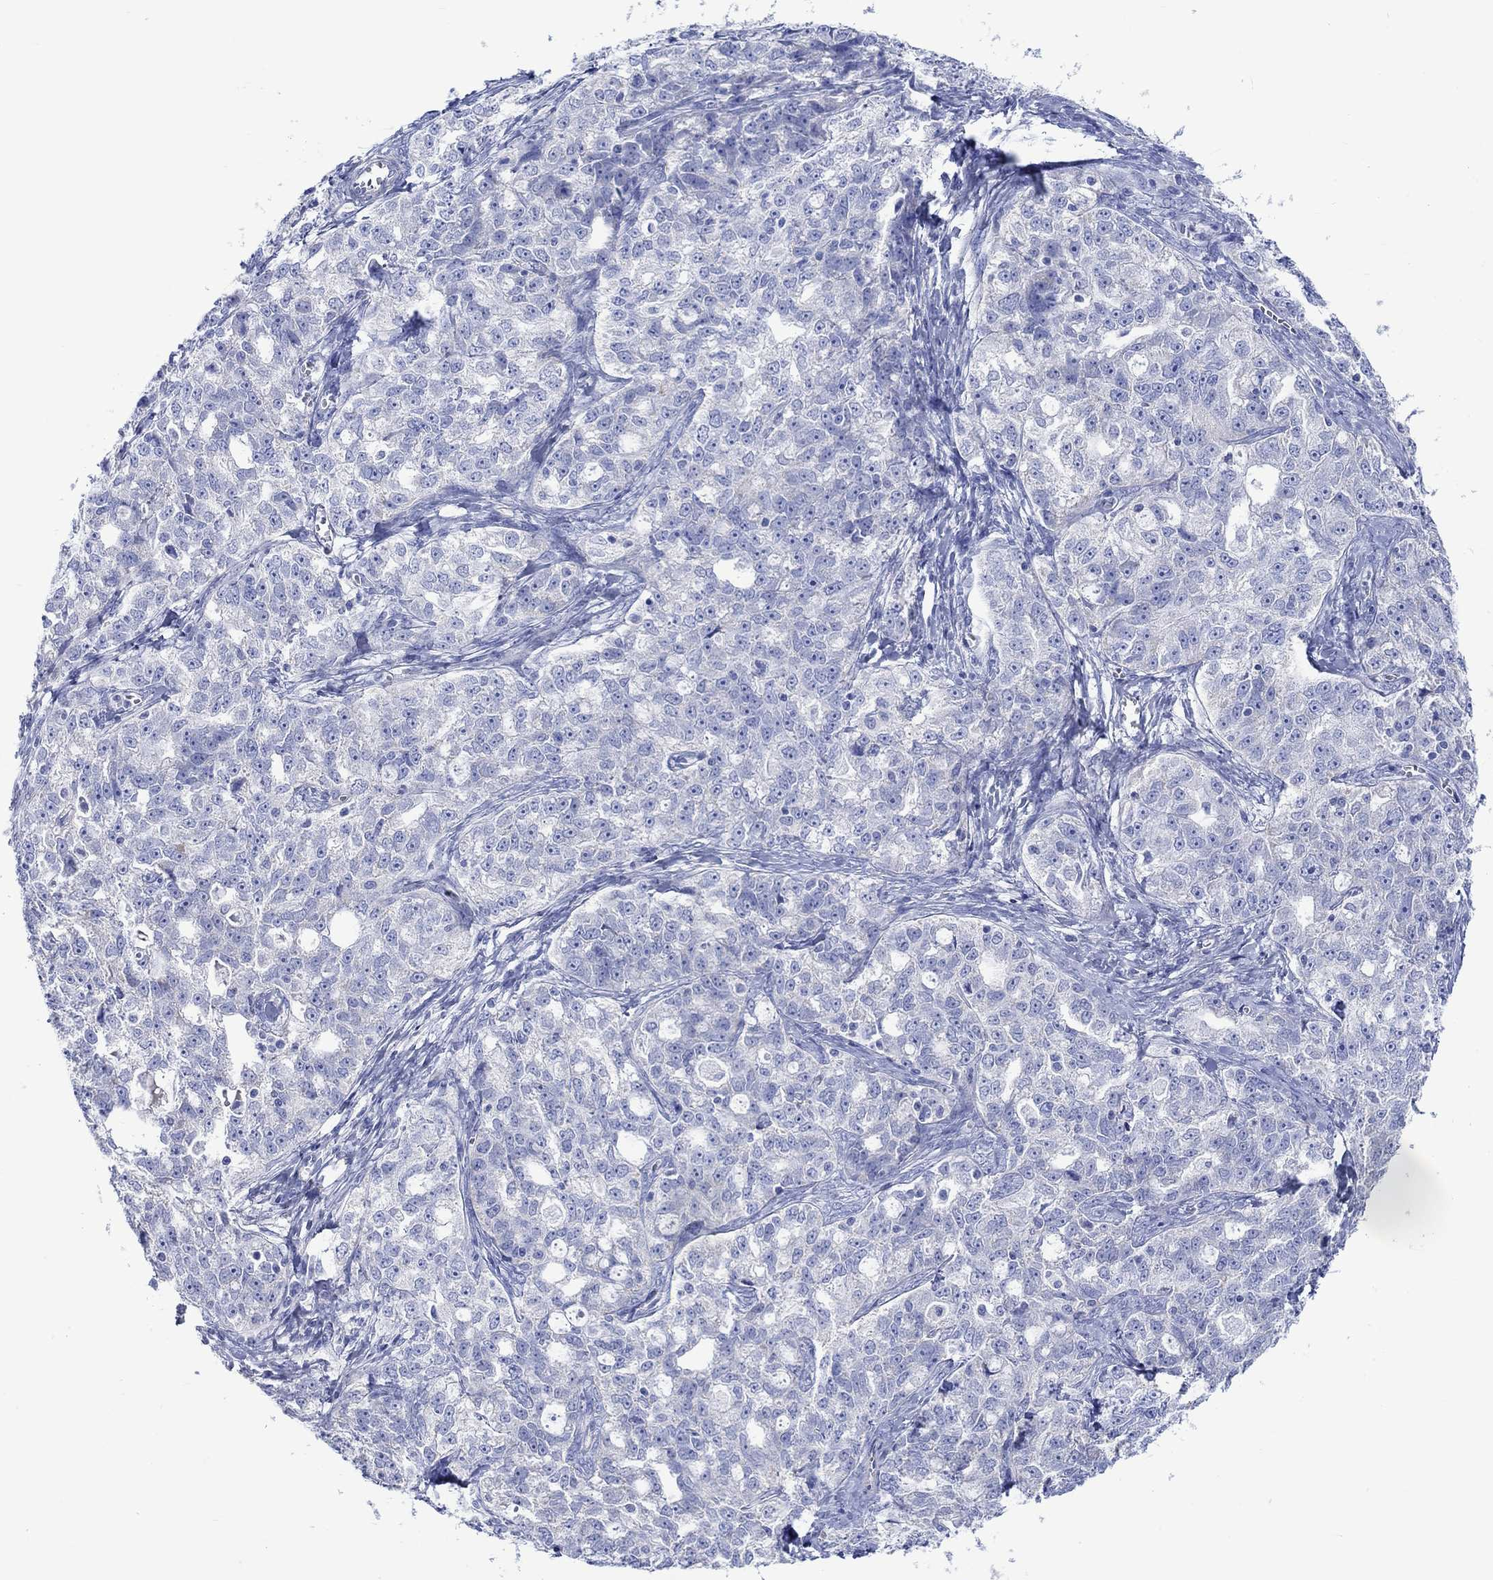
{"staining": {"intensity": "negative", "quantity": "none", "location": "none"}, "tissue": "ovarian cancer", "cell_type": "Tumor cells", "image_type": "cancer", "snomed": [{"axis": "morphology", "description": "Cystadenocarcinoma, serous, NOS"}, {"axis": "topography", "description": "Ovary"}], "caption": "DAB (3,3'-diaminobenzidine) immunohistochemical staining of human serous cystadenocarcinoma (ovarian) shows no significant staining in tumor cells.", "gene": "CPLX2", "patient": {"sex": "female", "age": 51}}